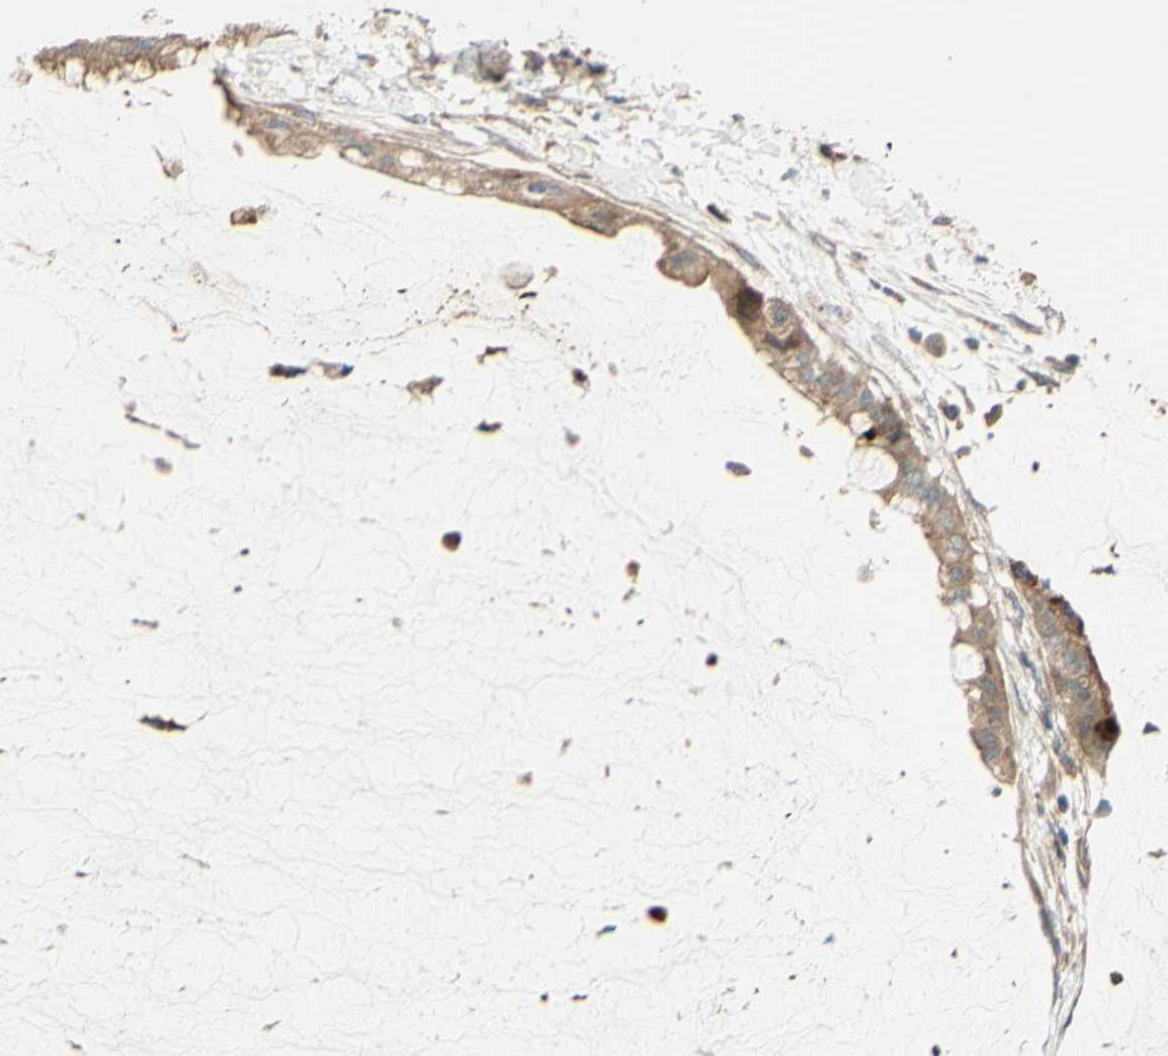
{"staining": {"intensity": "weak", "quantity": ">75%", "location": "cytoplasmic/membranous"}, "tissue": "pancreatic cancer", "cell_type": "Tumor cells", "image_type": "cancer", "snomed": [{"axis": "morphology", "description": "Adenocarcinoma, NOS"}, {"axis": "topography", "description": "Pancreas"}], "caption": "Protein staining reveals weak cytoplasmic/membranous staining in about >75% of tumor cells in adenocarcinoma (pancreatic).", "gene": "RNF19A", "patient": {"sex": "male", "age": 41}}